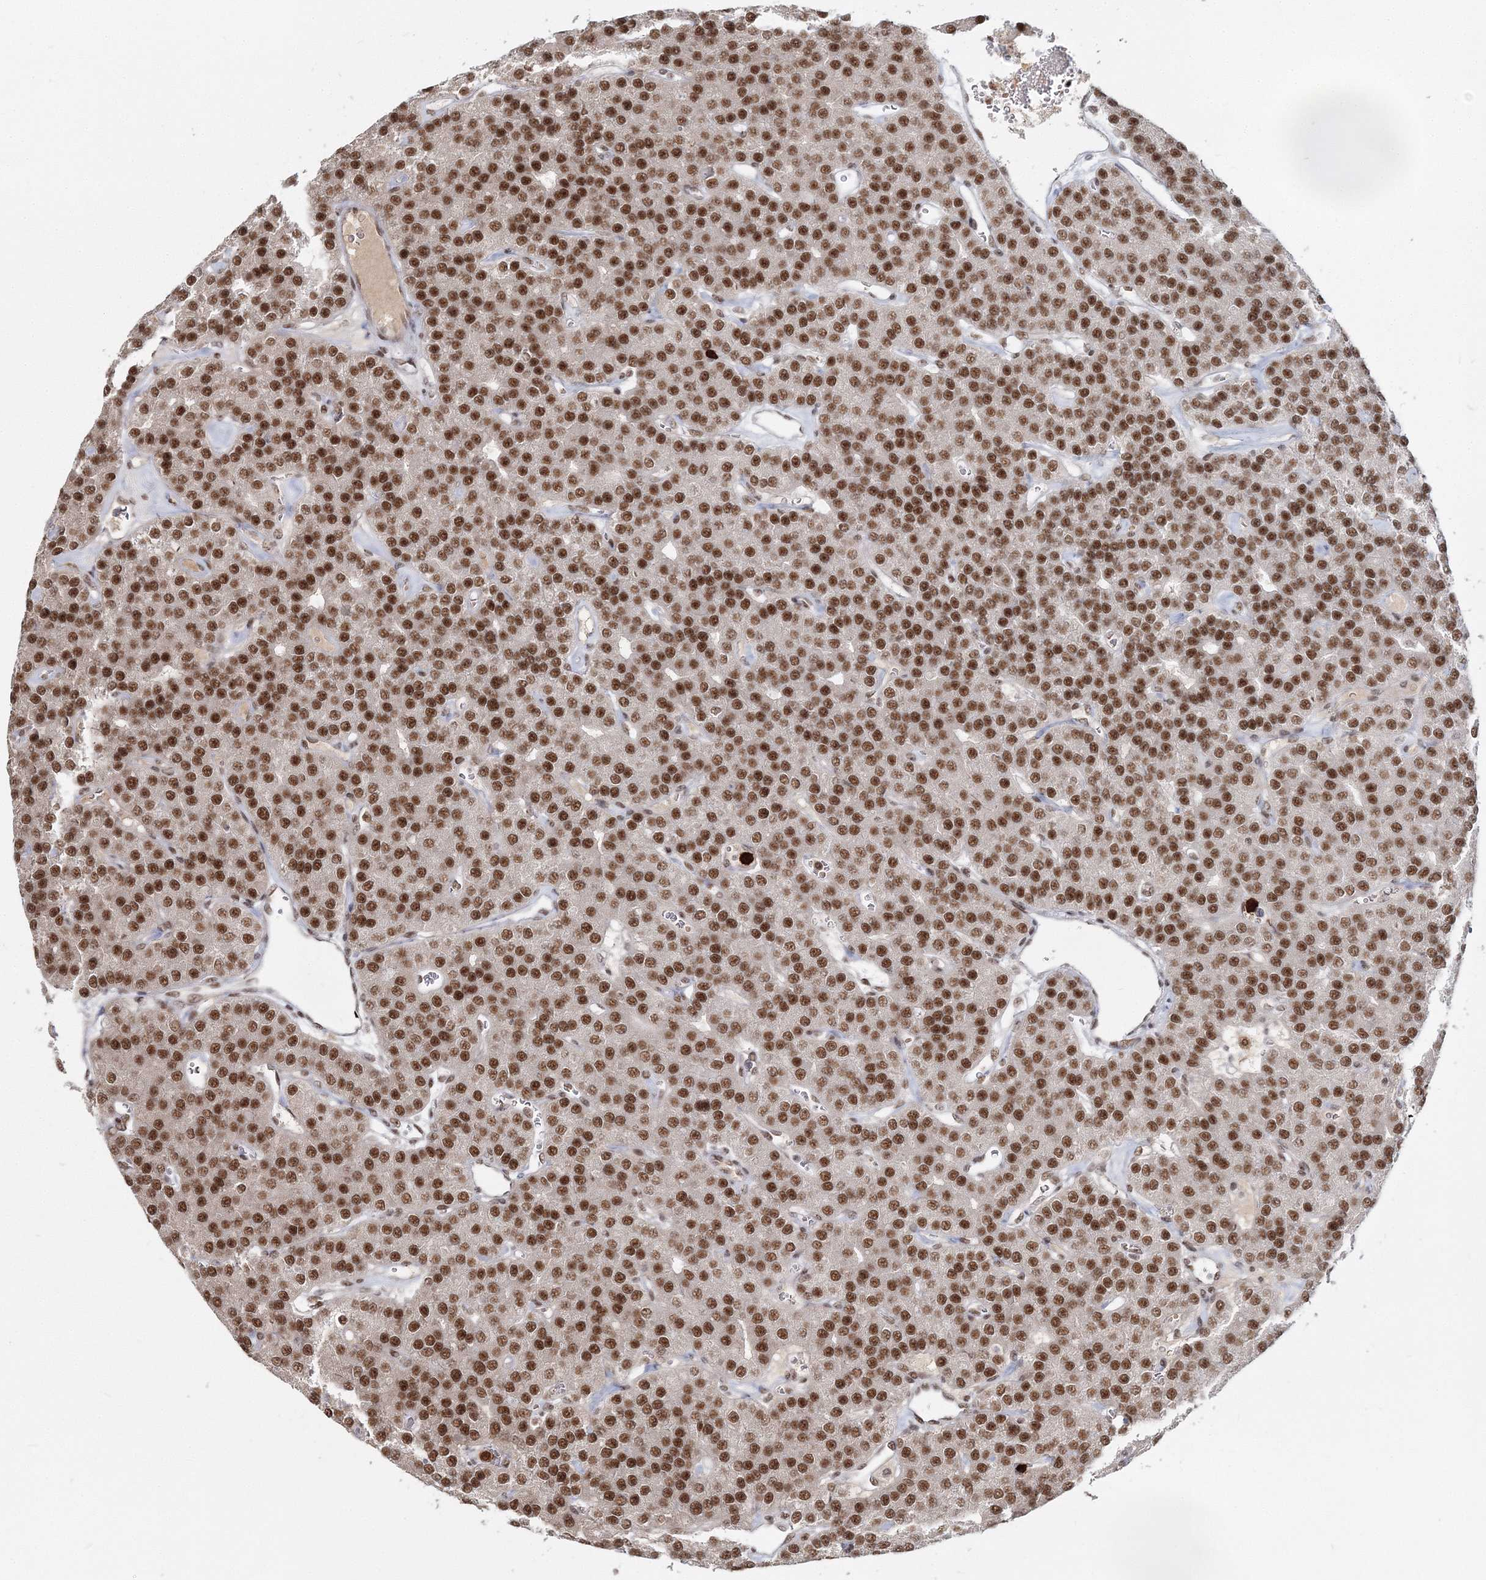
{"staining": {"intensity": "strong", "quantity": ">75%", "location": "nuclear"}, "tissue": "parathyroid gland", "cell_type": "Glandular cells", "image_type": "normal", "snomed": [{"axis": "morphology", "description": "Normal tissue, NOS"}, {"axis": "morphology", "description": "Adenoma, NOS"}, {"axis": "topography", "description": "Parathyroid gland"}], "caption": "A histopathology image of human parathyroid gland stained for a protein exhibits strong nuclear brown staining in glandular cells. The protein of interest is stained brown, and the nuclei are stained in blue (DAB (3,3'-diaminobenzidine) IHC with brightfield microscopy, high magnification).", "gene": "ENSG00000290315", "patient": {"sex": "female", "age": 86}}